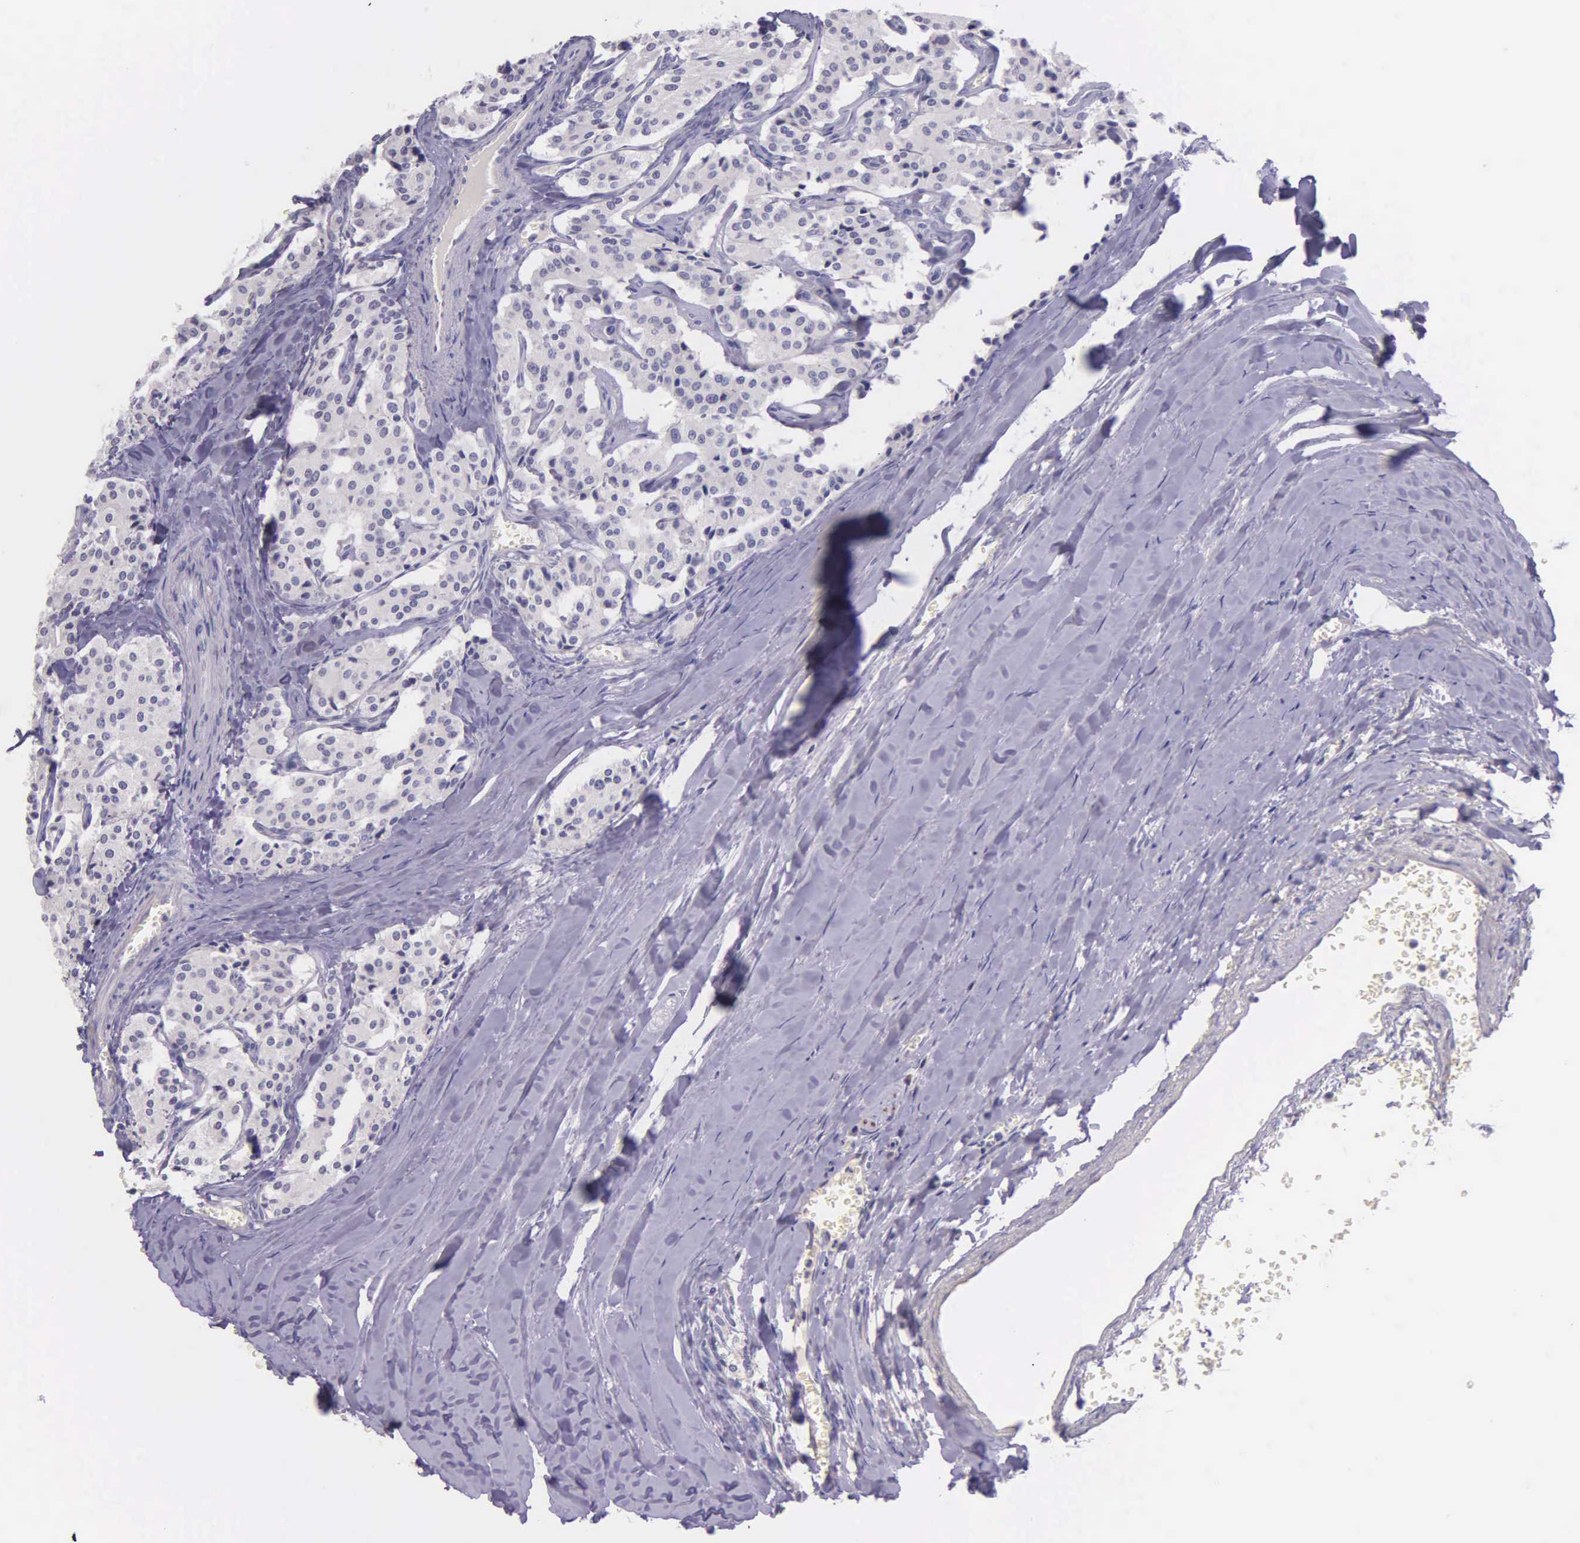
{"staining": {"intensity": "negative", "quantity": "none", "location": "none"}, "tissue": "carcinoid", "cell_type": "Tumor cells", "image_type": "cancer", "snomed": [{"axis": "morphology", "description": "Carcinoid, malignant, NOS"}, {"axis": "topography", "description": "Bronchus"}], "caption": "DAB (3,3'-diaminobenzidine) immunohistochemical staining of human carcinoid (malignant) reveals no significant positivity in tumor cells.", "gene": "THSD7A", "patient": {"sex": "male", "age": 55}}